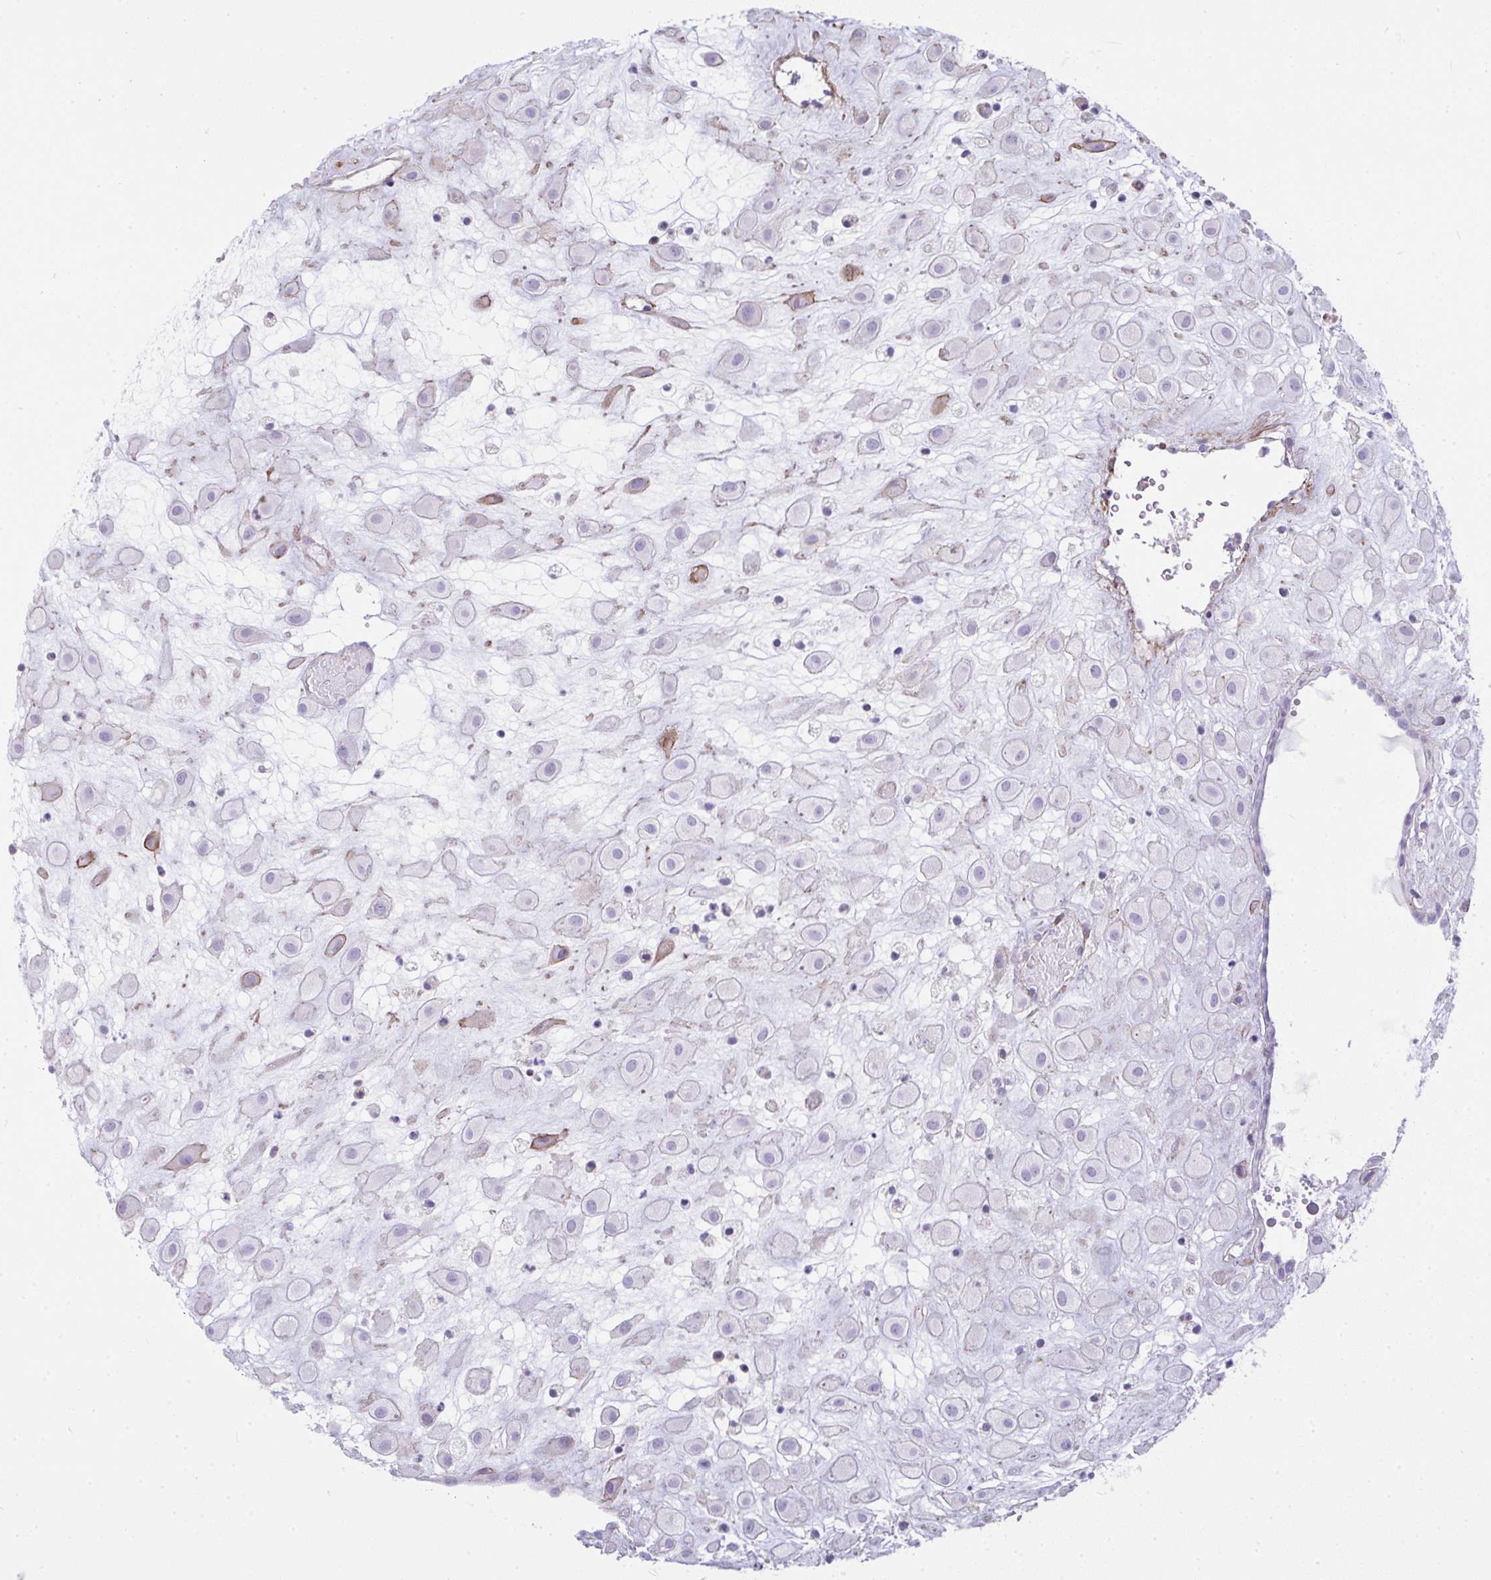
{"staining": {"intensity": "moderate", "quantity": "<25%", "location": "cytoplasmic/membranous"}, "tissue": "placenta", "cell_type": "Decidual cells", "image_type": "normal", "snomed": [{"axis": "morphology", "description": "Normal tissue, NOS"}, {"axis": "topography", "description": "Placenta"}], "caption": "Normal placenta was stained to show a protein in brown. There is low levels of moderate cytoplasmic/membranous expression in approximately <25% of decidual cells. The staining is performed using DAB (3,3'-diaminobenzidine) brown chromogen to label protein expression. The nuclei are counter-stained blue using hematoxylin.", "gene": "CDRT15", "patient": {"sex": "female", "age": 24}}